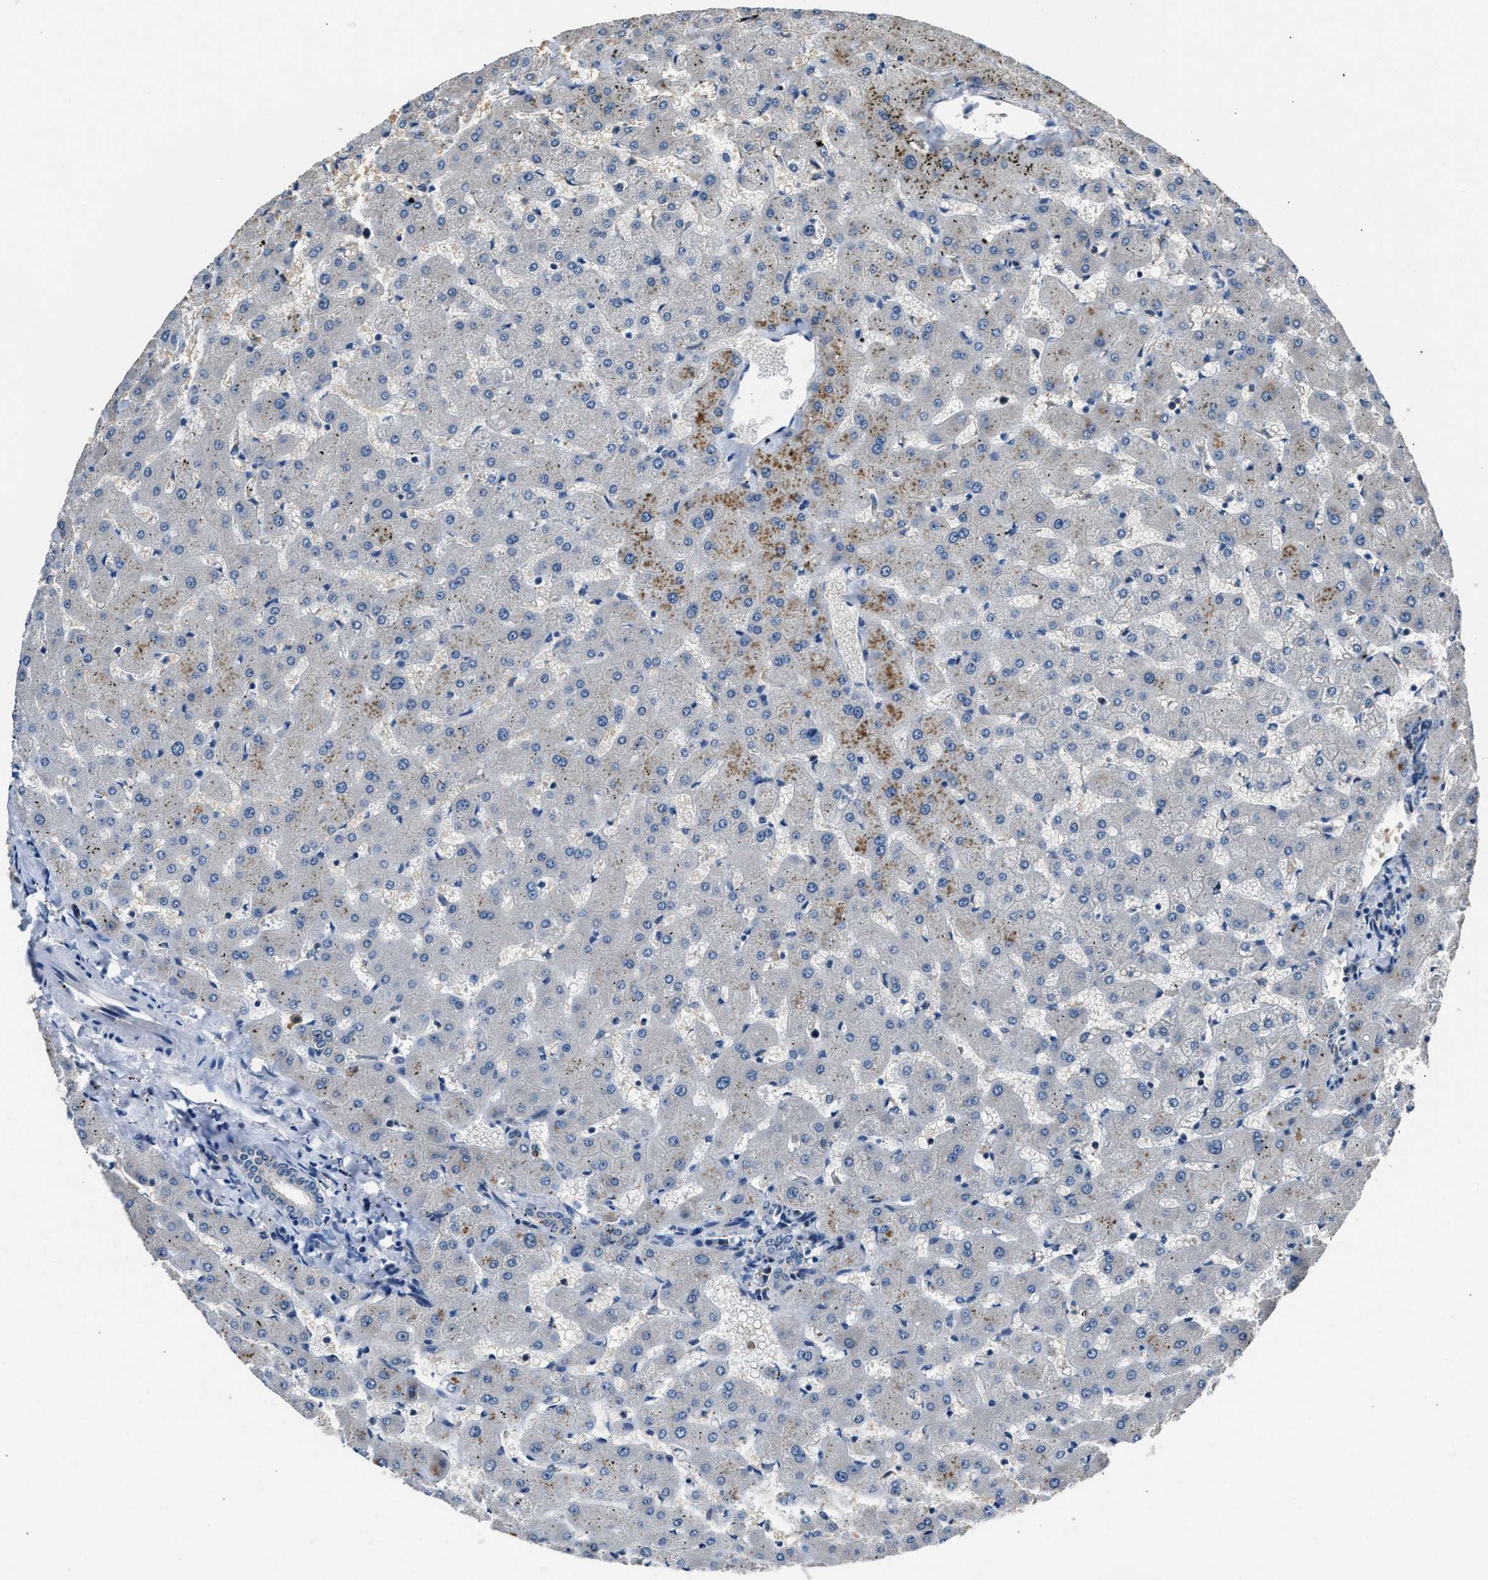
{"staining": {"intensity": "negative", "quantity": "none", "location": "none"}, "tissue": "liver", "cell_type": "Cholangiocytes", "image_type": "normal", "snomed": [{"axis": "morphology", "description": "Normal tissue, NOS"}, {"axis": "topography", "description": "Liver"}], "caption": "This micrograph is of benign liver stained with IHC to label a protein in brown with the nuclei are counter-stained blue. There is no positivity in cholangiocytes.", "gene": "PPA1", "patient": {"sex": "female", "age": 63}}